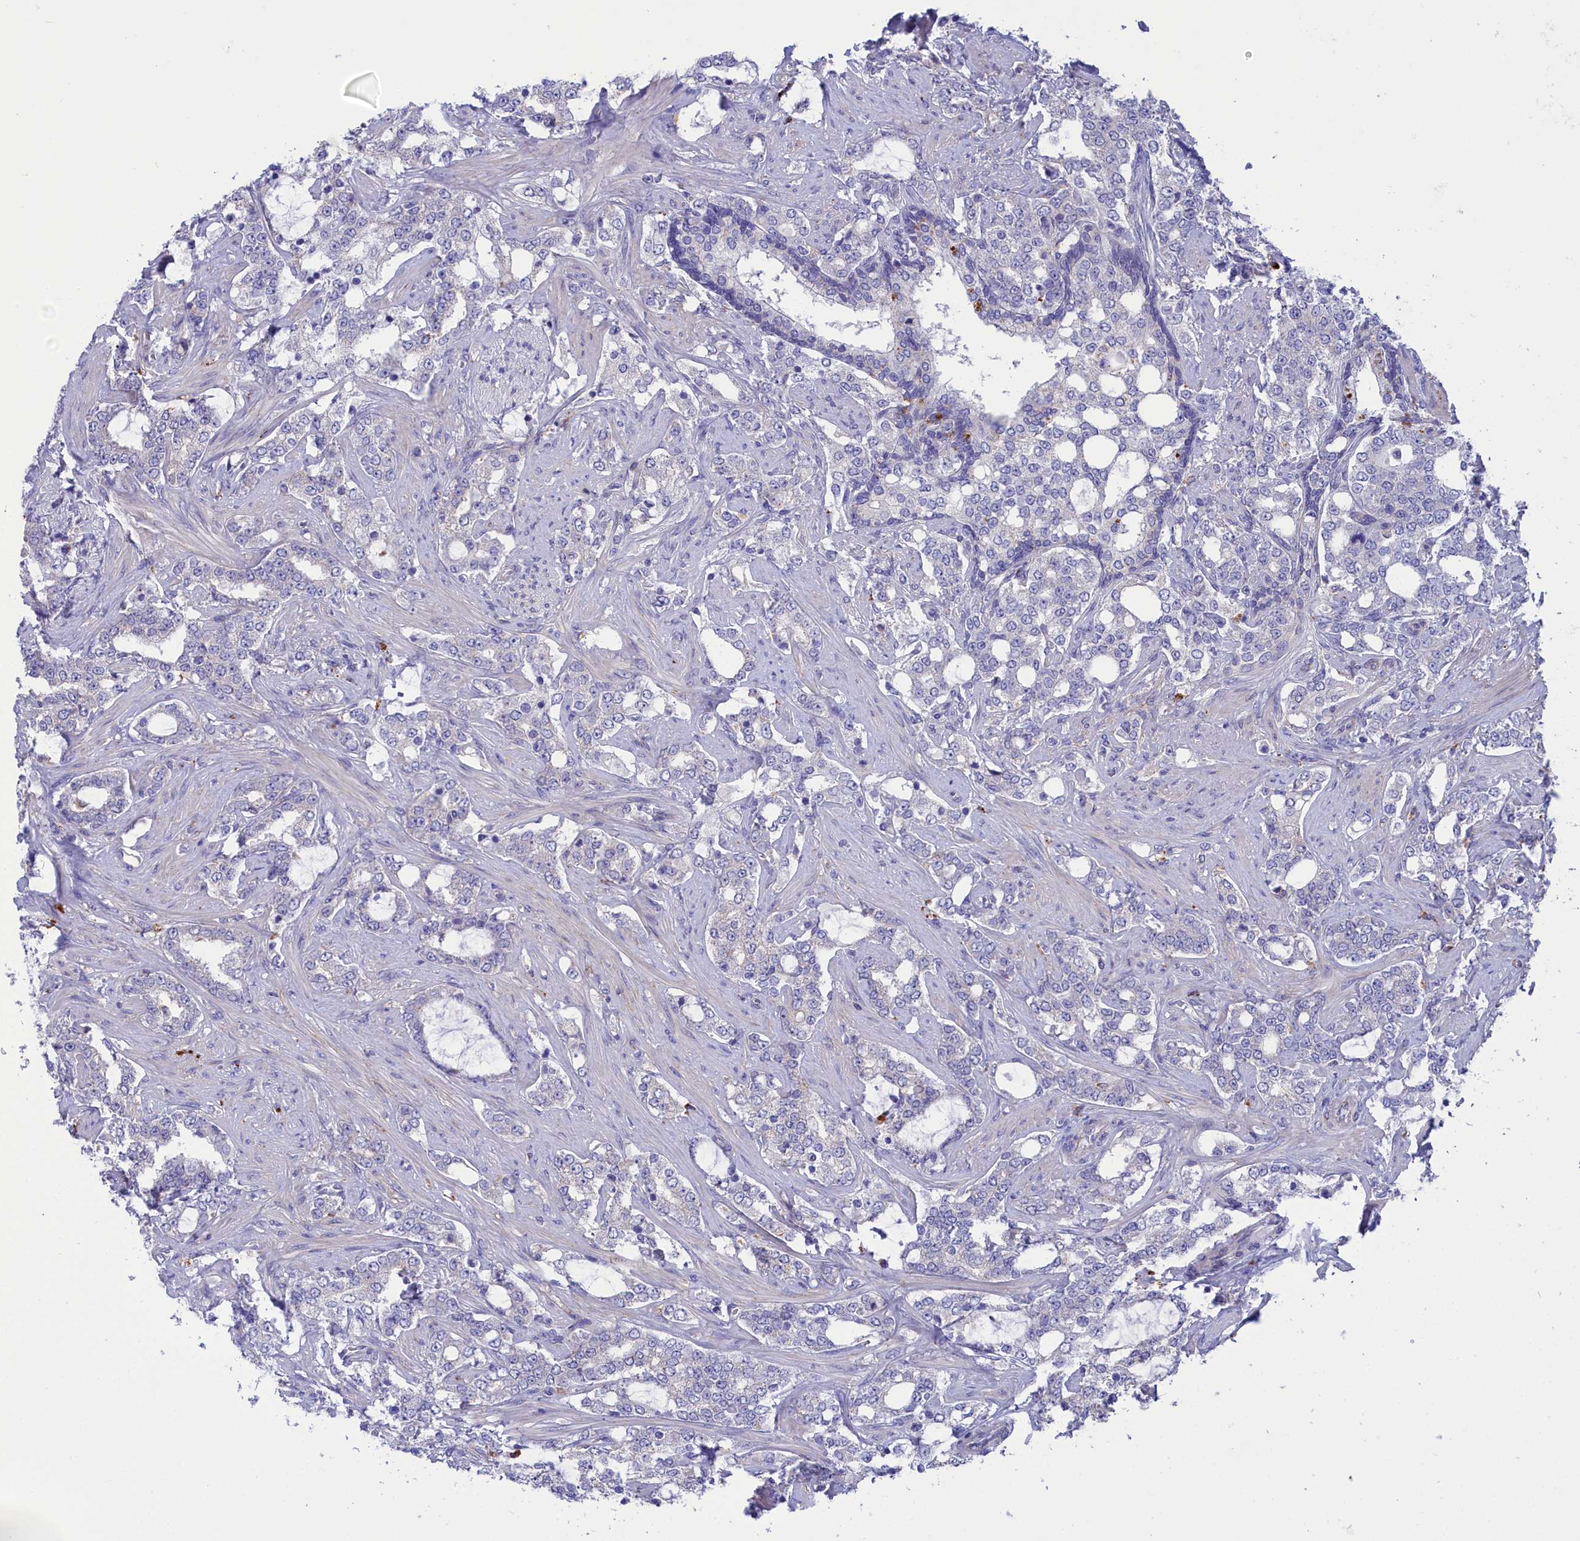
{"staining": {"intensity": "negative", "quantity": "none", "location": "none"}, "tissue": "prostate cancer", "cell_type": "Tumor cells", "image_type": "cancer", "snomed": [{"axis": "morphology", "description": "Adenocarcinoma, High grade"}, {"axis": "topography", "description": "Prostate"}], "caption": "A photomicrograph of prostate high-grade adenocarcinoma stained for a protein reveals no brown staining in tumor cells.", "gene": "WDR6", "patient": {"sex": "male", "age": 64}}